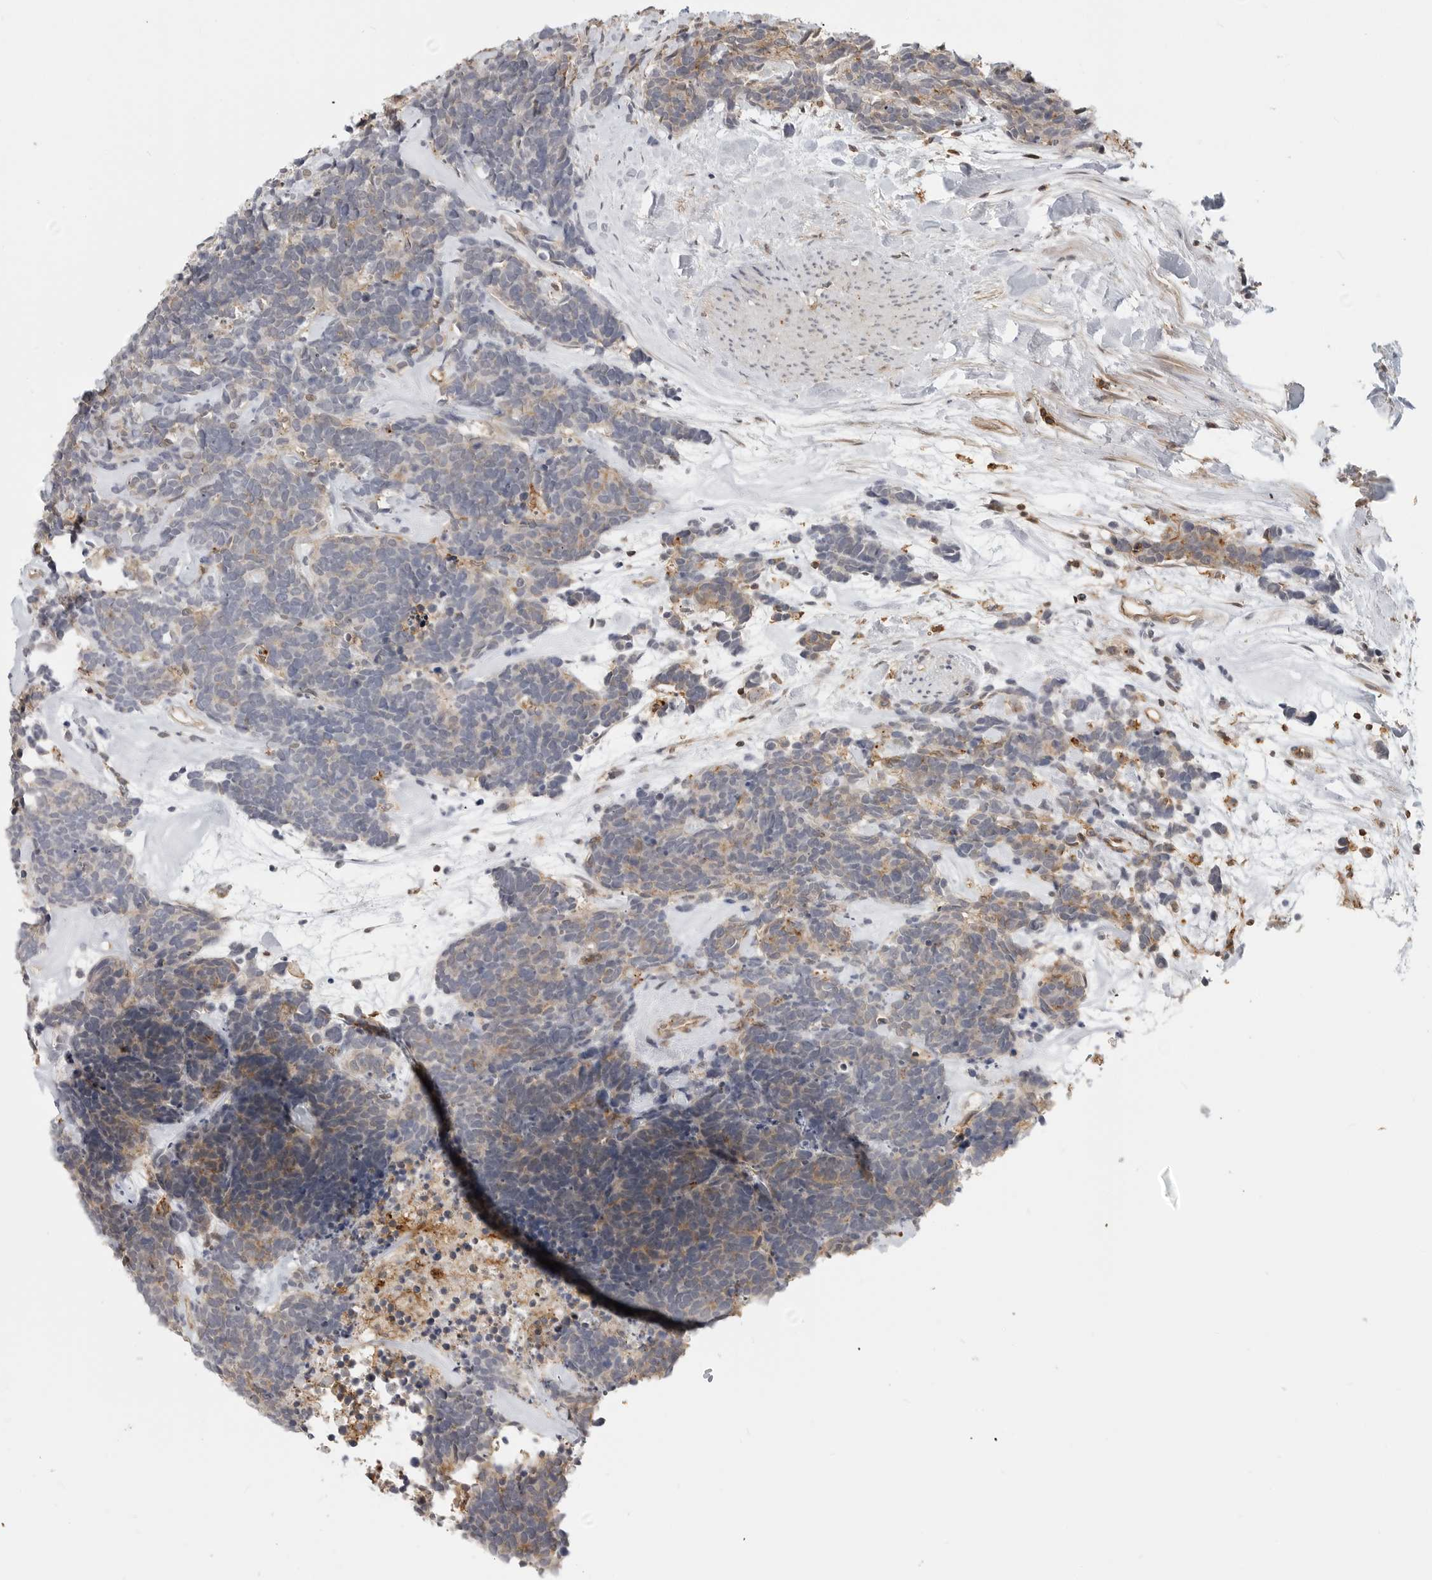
{"staining": {"intensity": "weak", "quantity": "25%-75%", "location": "cytoplasmic/membranous"}, "tissue": "carcinoid", "cell_type": "Tumor cells", "image_type": "cancer", "snomed": [{"axis": "morphology", "description": "Carcinoma, NOS"}, {"axis": "morphology", "description": "Carcinoid, malignant, NOS"}, {"axis": "topography", "description": "Urinary bladder"}], "caption": "Carcinoid stained with DAB (3,3'-diaminobenzidine) immunohistochemistry demonstrates low levels of weak cytoplasmic/membranous positivity in about 25%-75% of tumor cells. Immunohistochemistry (ihc) stains the protein in brown and the nuclei are stained blue.", "gene": "ANXA11", "patient": {"sex": "male", "age": 57}}